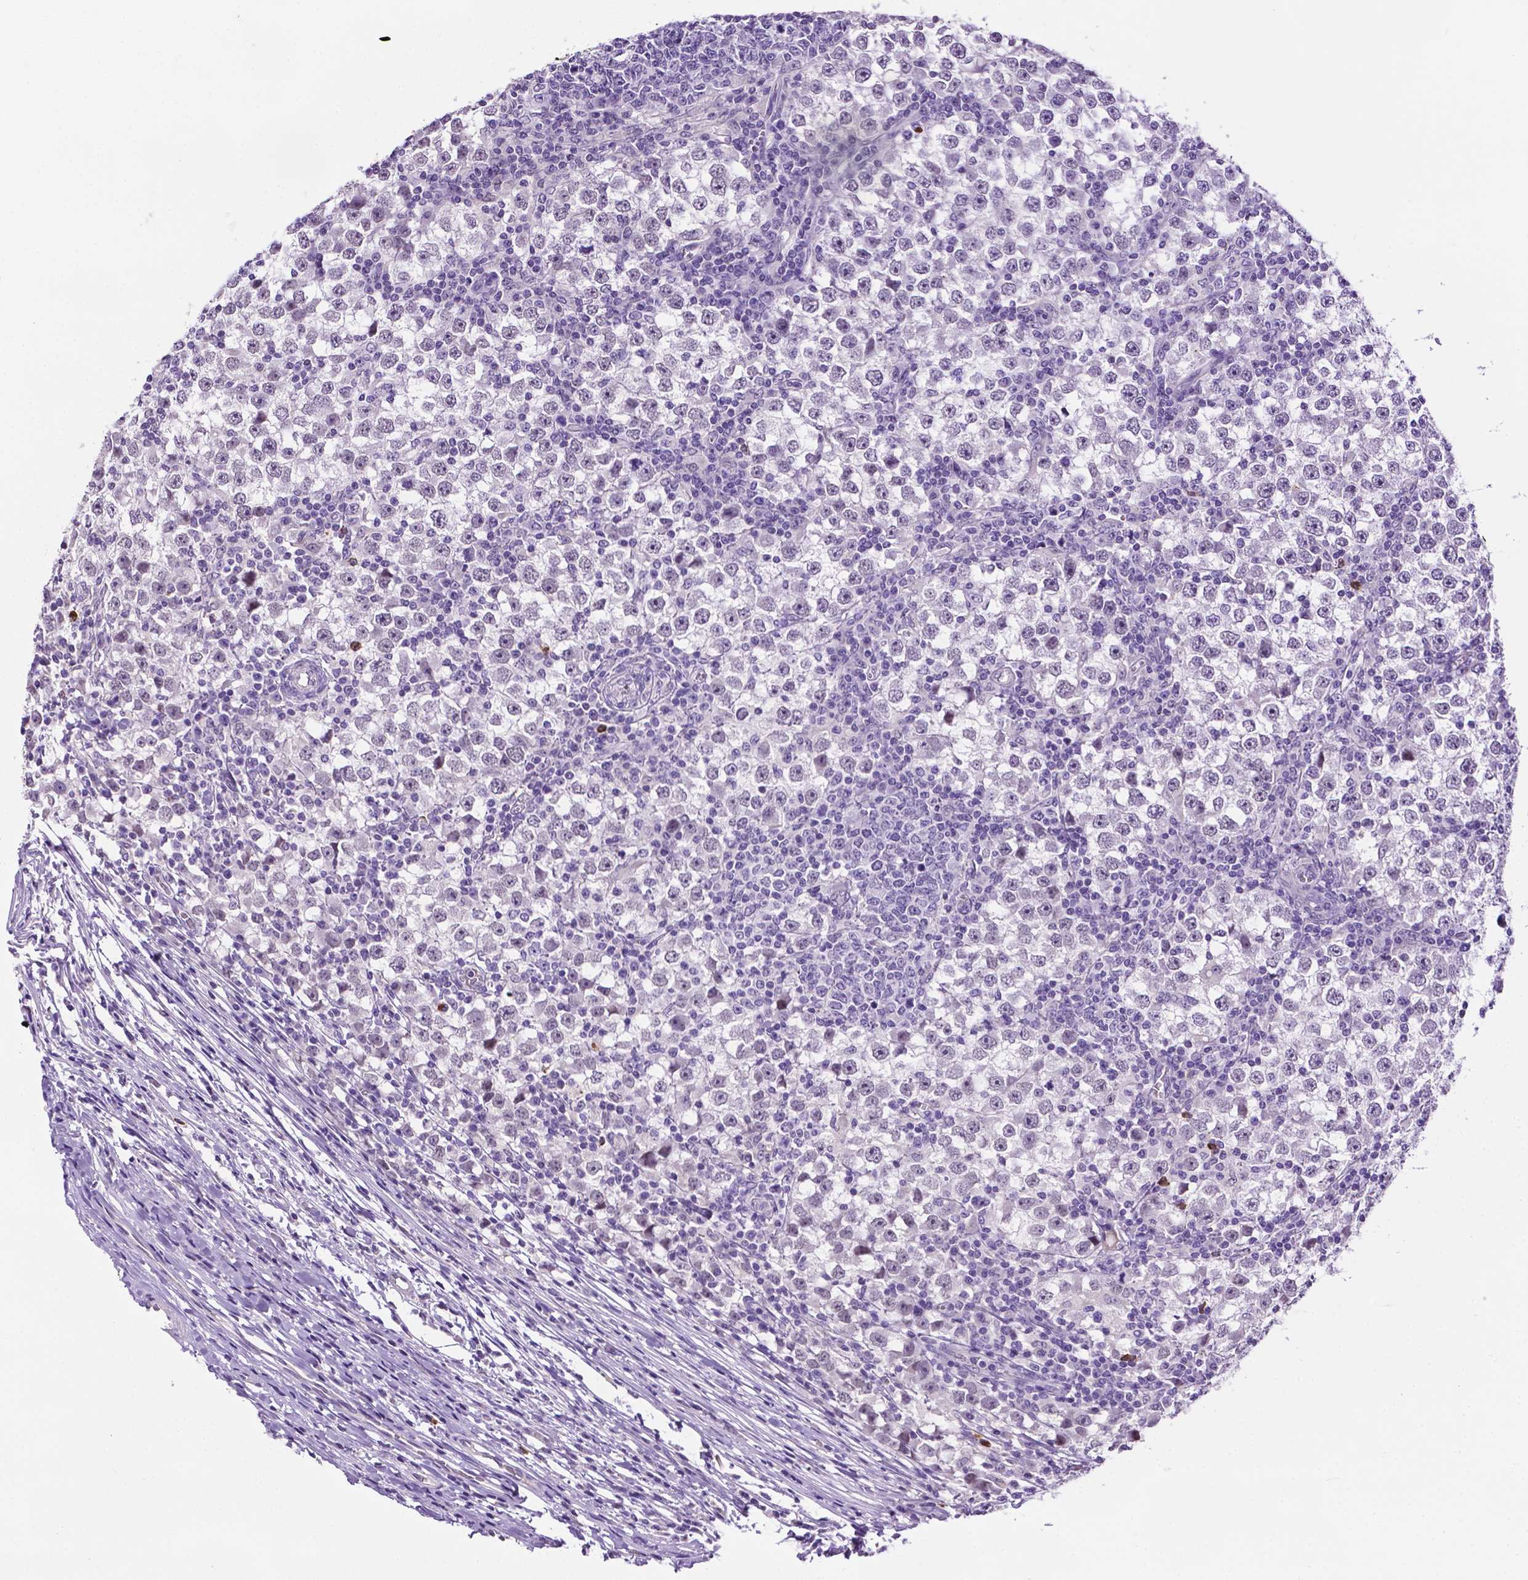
{"staining": {"intensity": "negative", "quantity": "none", "location": "none"}, "tissue": "testis cancer", "cell_type": "Tumor cells", "image_type": "cancer", "snomed": [{"axis": "morphology", "description": "Seminoma, NOS"}, {"axis": "topography", "description": "Testis"}], "caption": "Tumor cells show no significant positivity in testis cancer (seminoma).", "gene": "MMP27", "patient": {"sex": "male", "age": 65}}